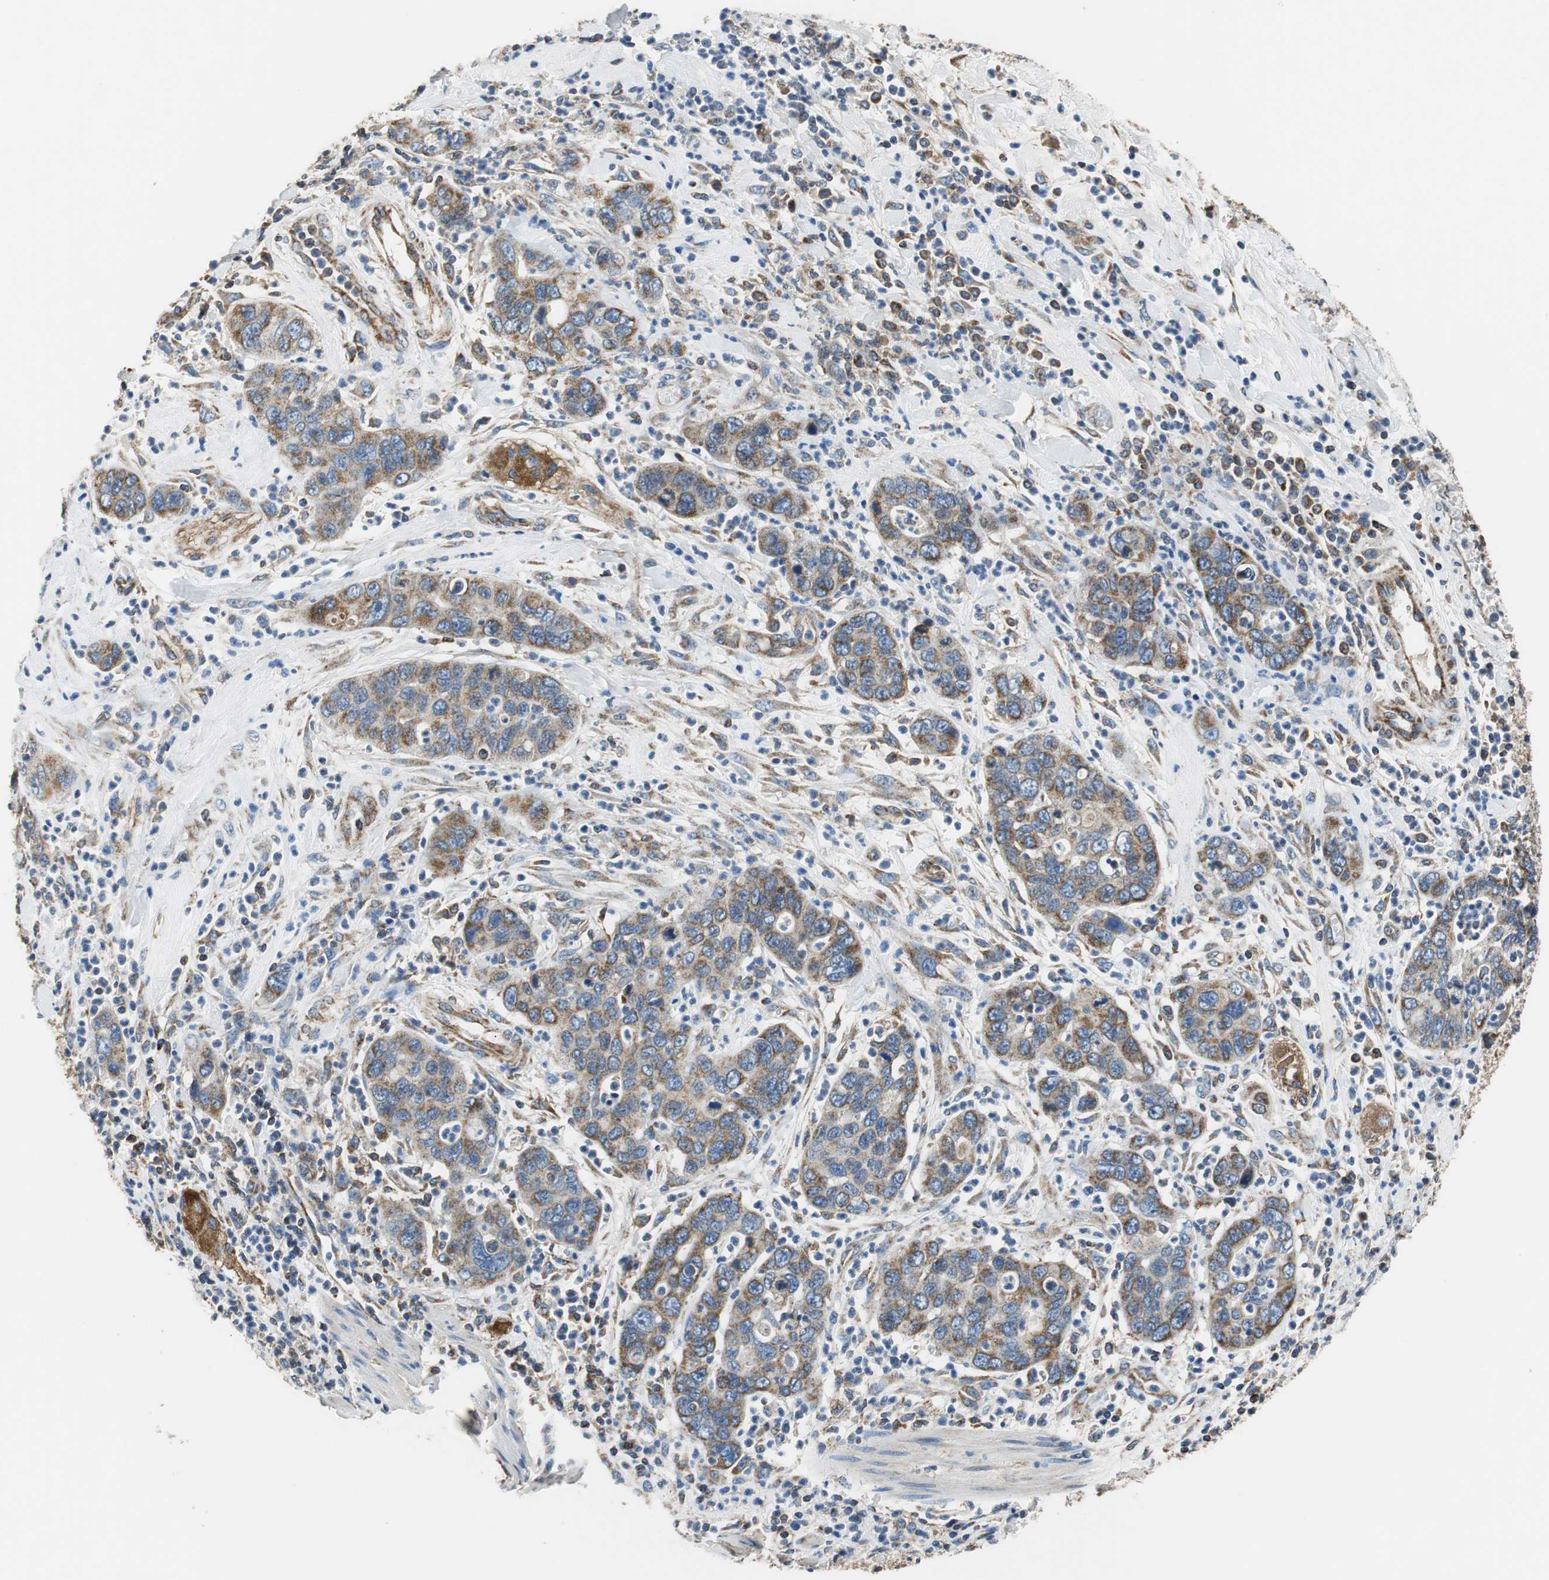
{"staining": {"intensity": "strong", "quantity": ">75%", "location": "cytoplasmic/membranous"}, "tissue": "pancreatic cancer", "cell_type": "Tumor cells", "image_type": "cancer", "snomed": [{"axis": "morphology", "description": "Adenocarcinoma, NOS"}, {"axis": "topography", "description": "Pancreas"}], "caption": "Brown immunohistochemical staining in human pancreatic cancer (adenocarcinoma) displays strong cytoplasmic/membranous positivity in approximately >75% of tumor cells.", "gene": "GSTK1", "patient": {"sex": "female", "age": 71}}